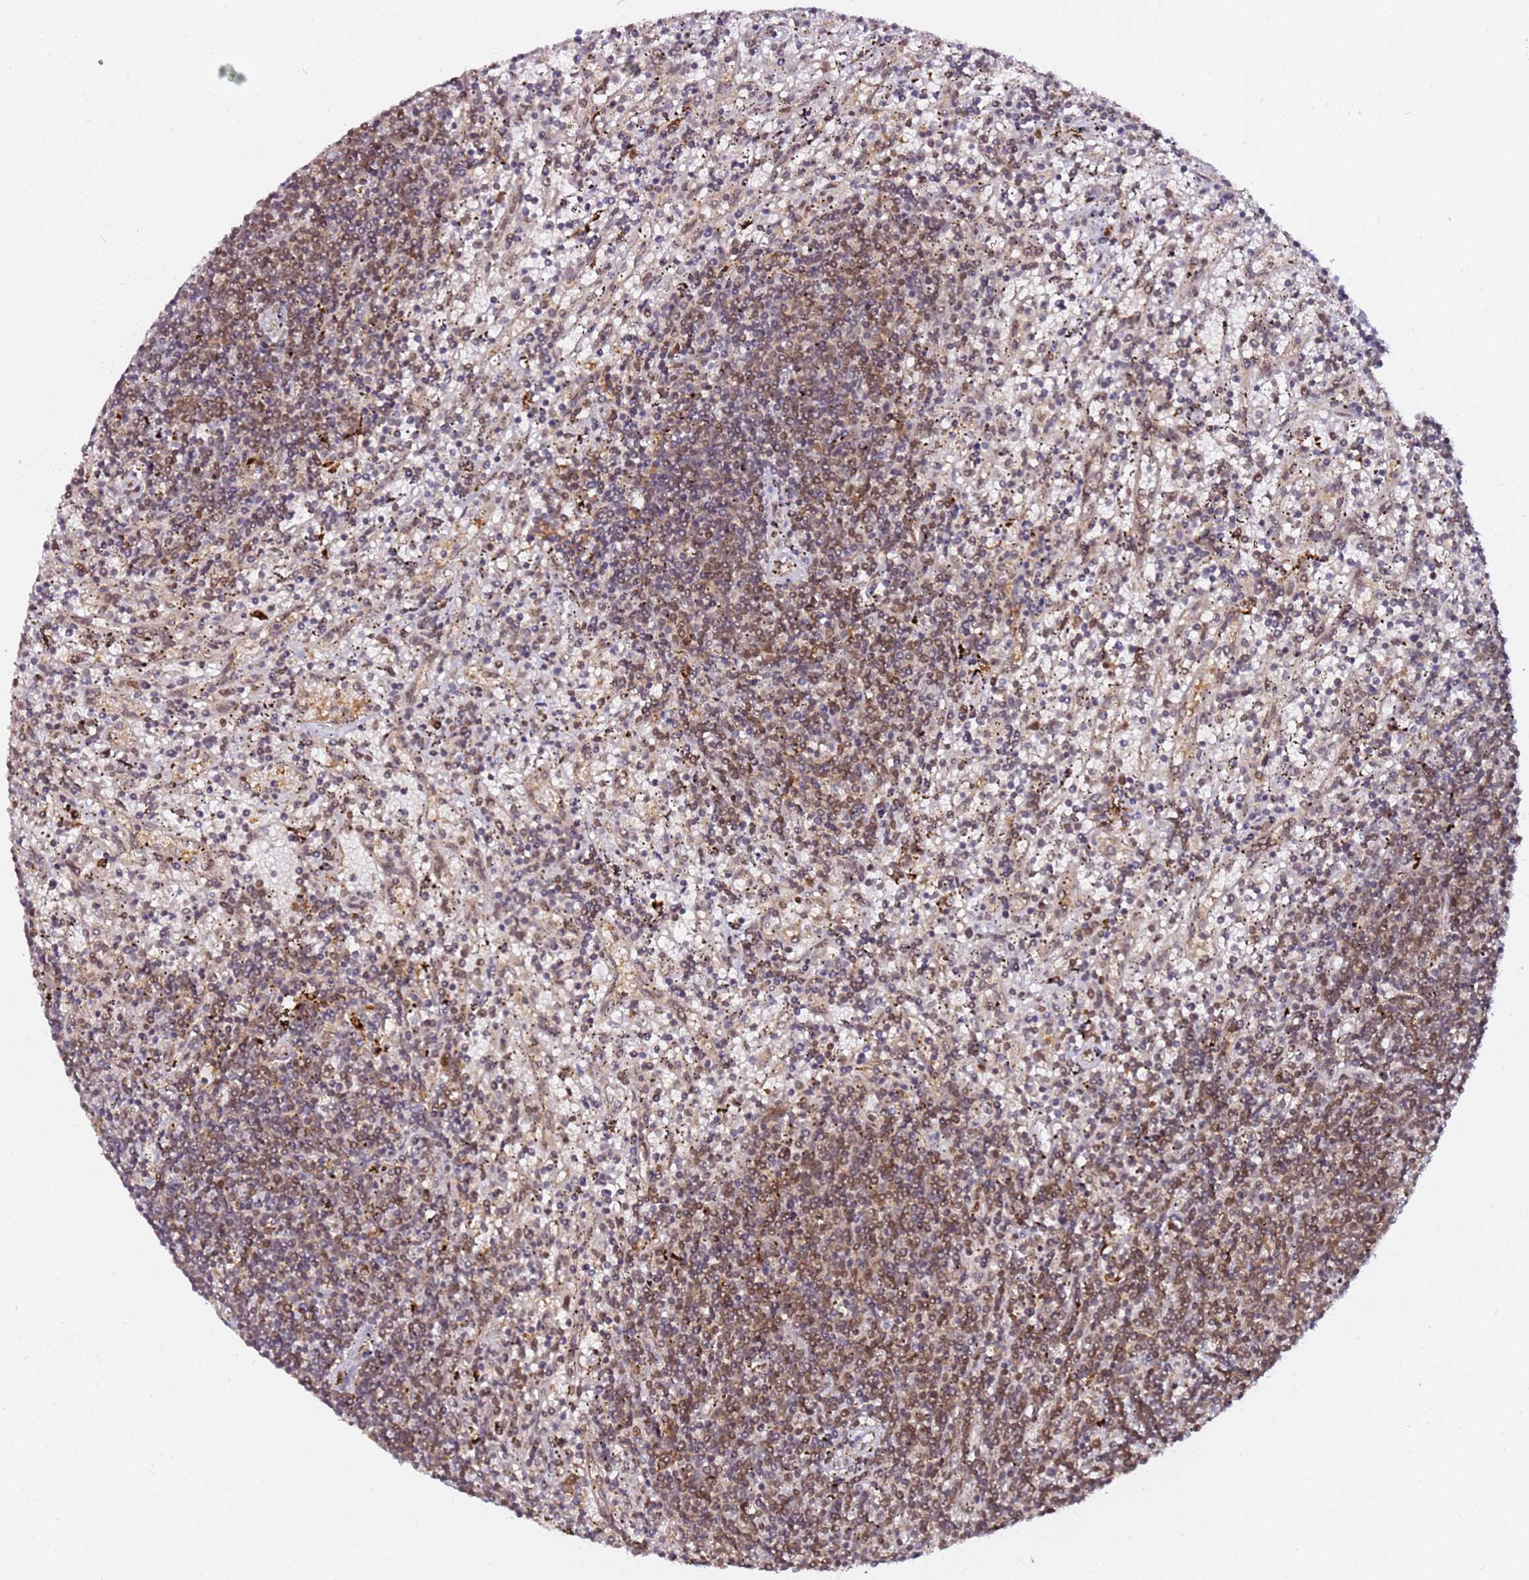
{"staining": {"intensity": "moderate", "quantity": "<25%", "location": "nuclear"}, "tissue": "lymphoma", "cell_type": "Tumor cells", "image_type": "cancer", "snomed": [{"axis": "morphology", "description": "Malignant lymphoma, non-Hodgkin's type, Low grade"}, {"axis": "topography", "description": "Spleen"}], "caption": "A low amount of moderate nuclear expression is appreciated in about <25% of tumor cells in malignant lymphoma, non-Hodgkin's type (low-grade) tissue. (Brightfield microscopy of DAB IHC at high magnification).", "gene": "RGS18", "patient": {"sex": "male", "age": 76}}